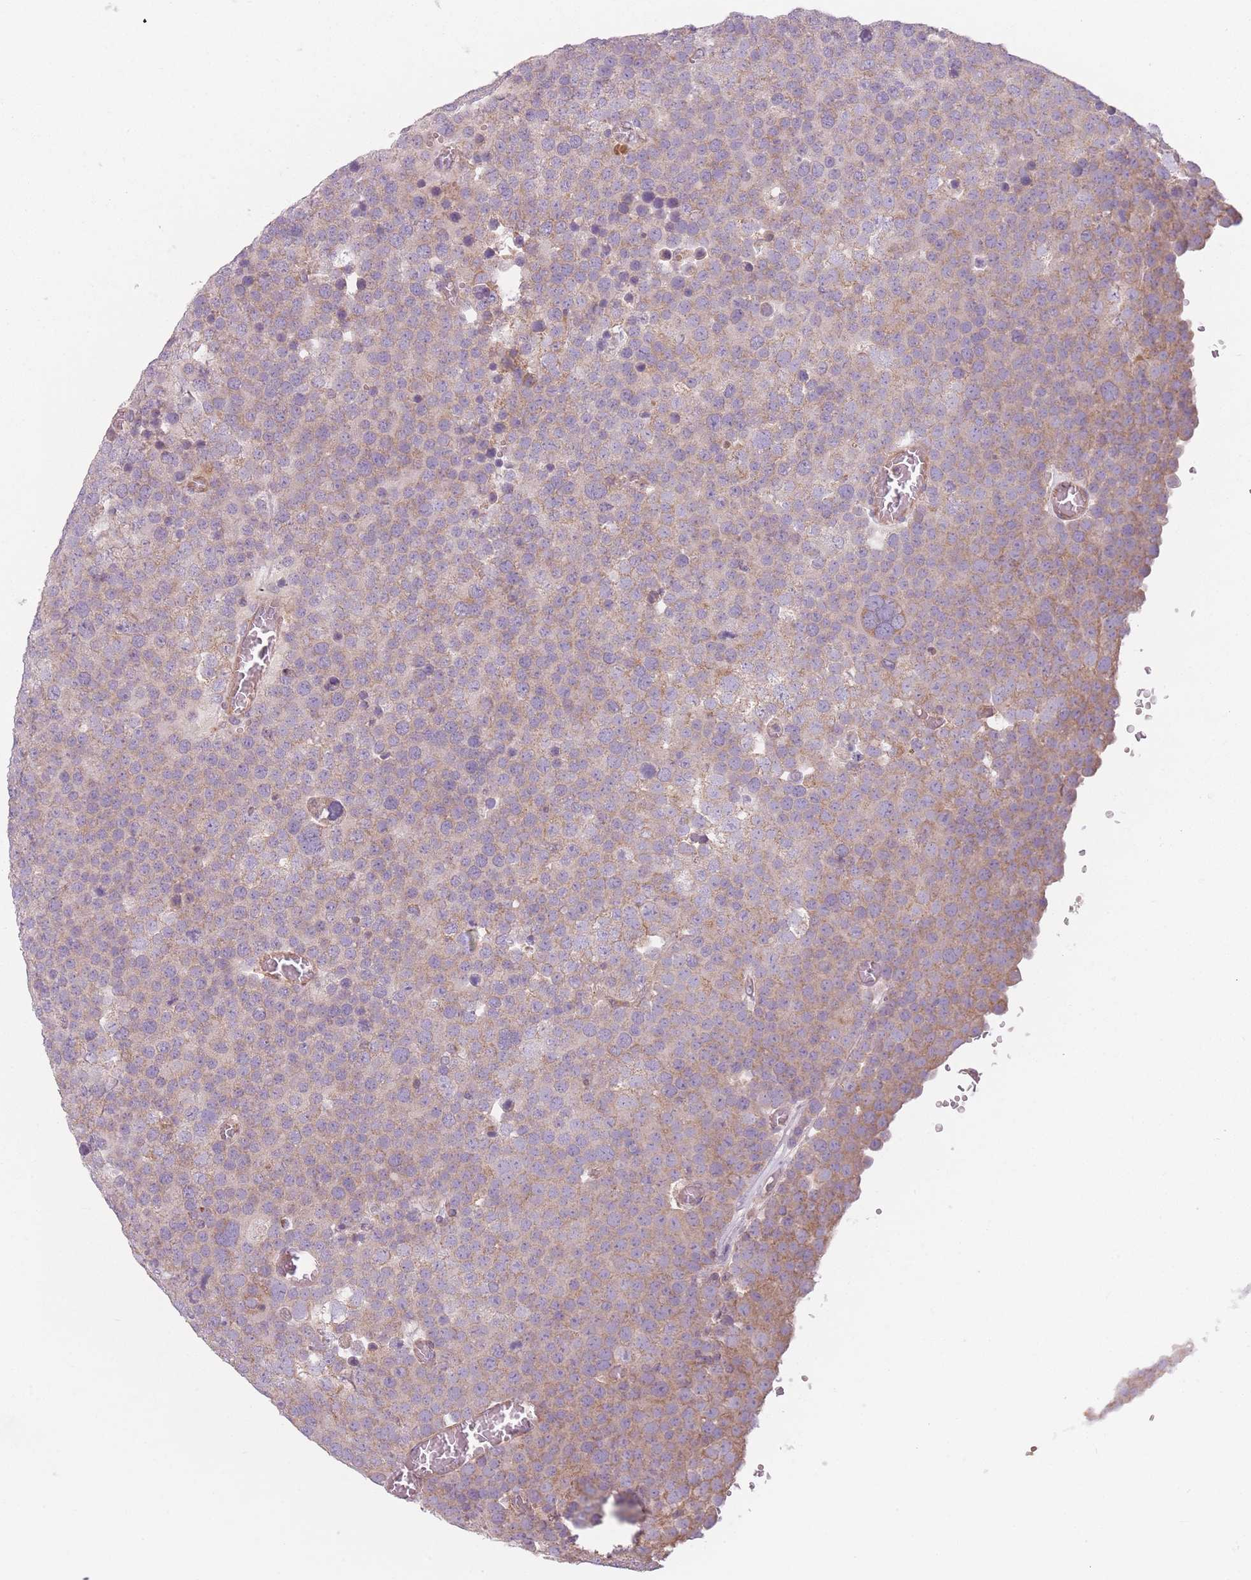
{"staining": {"intensity": "weak", "quantity": "25%-75%", "location": "cytoplasmic/membranous"}, "tissue": "testis cancer", "cell_type": "Tumor cells", "image_type": "cancer", "snomed": [{"axis": "morphology", "description": "Normal tissue, NOS"}, {"axis": "morphology", "description": "Seminoma, NOS"}, {"axis": "topography", "description": "Testis"}], "caption": "This micrograph demonstrates IHC staining of human seminoma (testis), with low weak cytoplasmic/membranous staining in about 25%-75% of tumor cells.", "gene": "NT5DC2", "patient": {"sex": "male", "age": 71}}